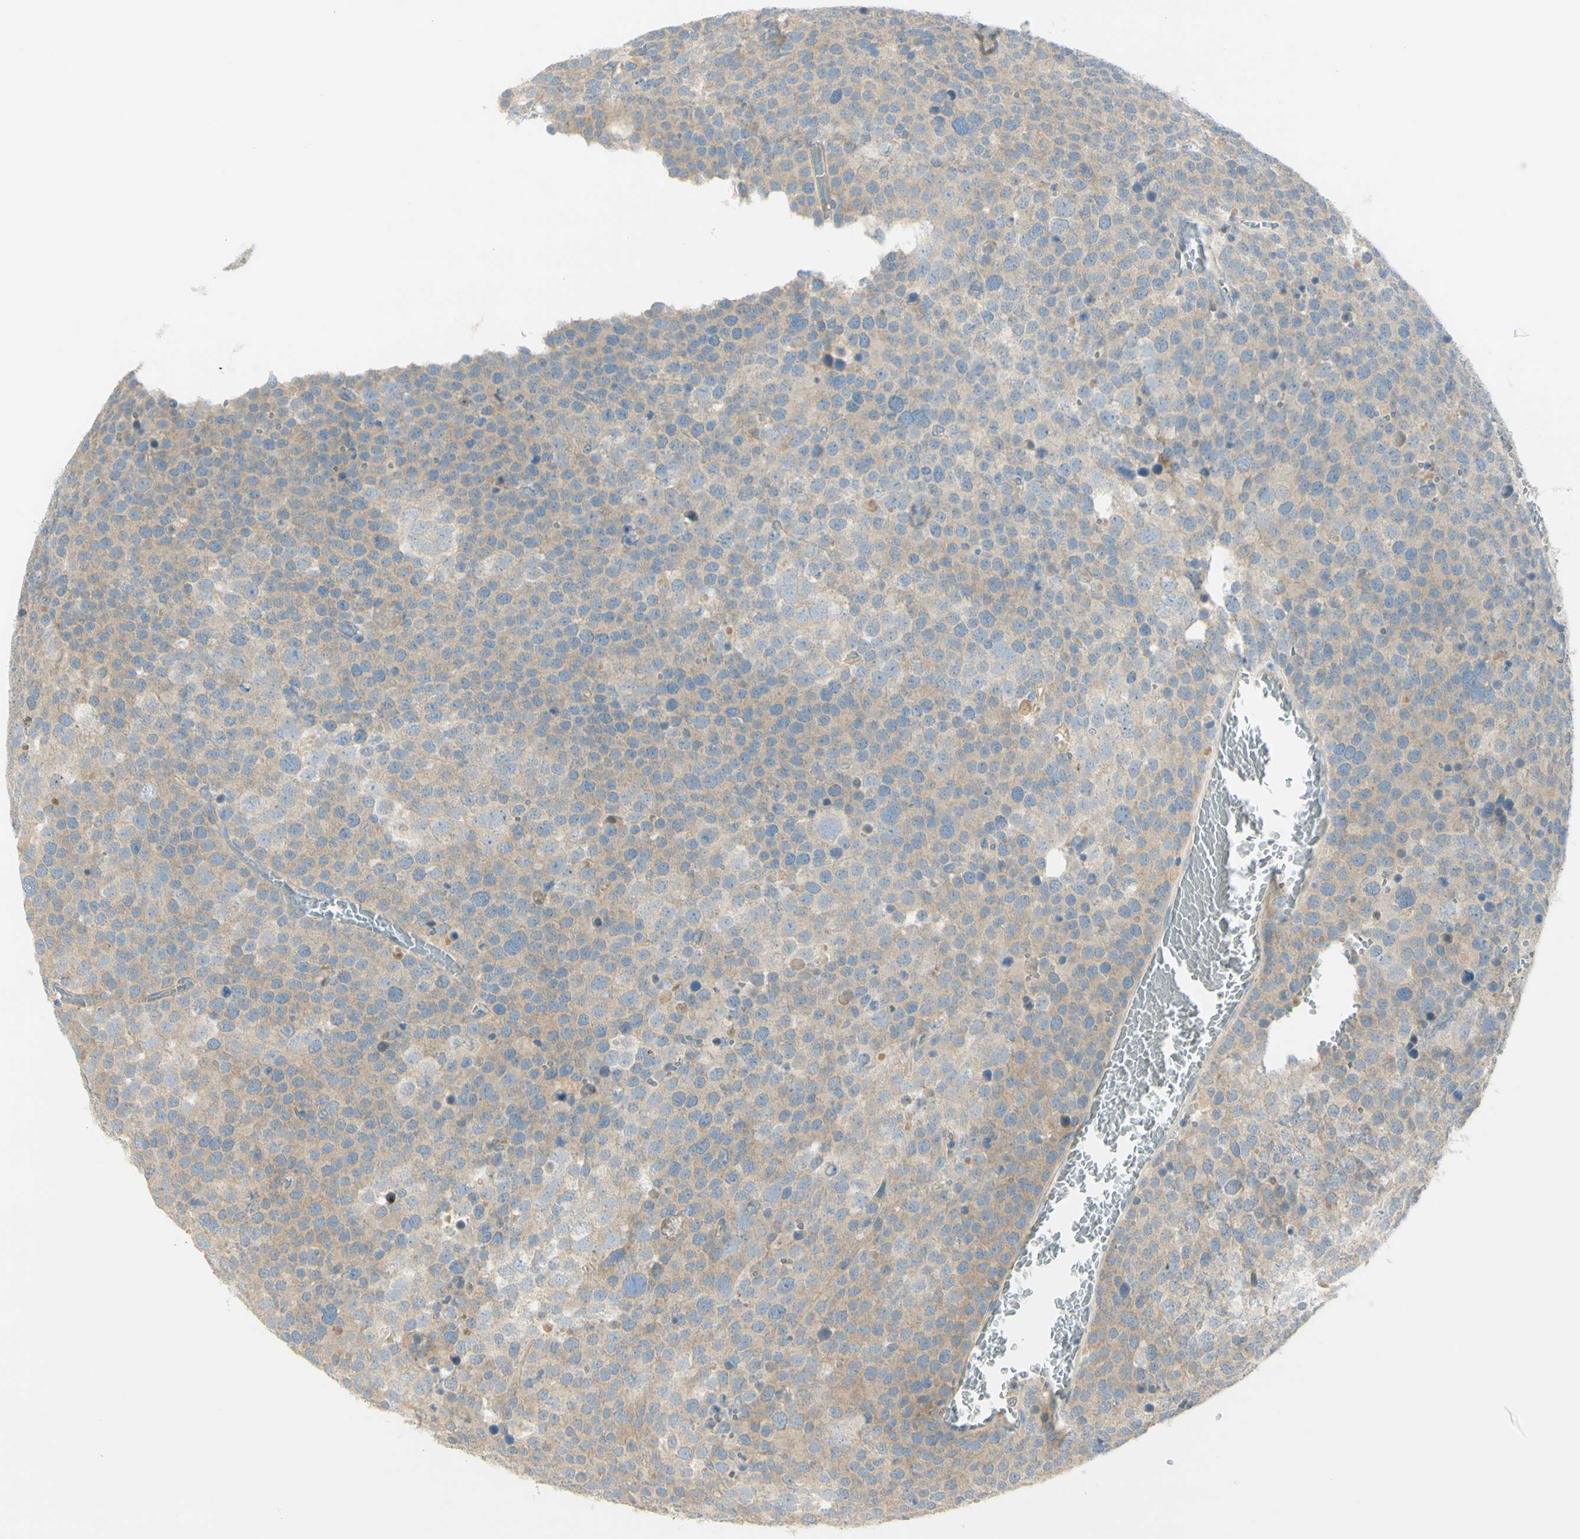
{"staining": {"intensity": "weak", "quantity": "25%-75%", "location": "cytoplasmic/membranous"}, "tissue": "testis cancer", "cell_type": "Tumor cells", "image_type": "cancer", "snomed": [{"axis": "morphology", "description": "Seminoma, NOS"}, {"axis": "topography", "description": "Testis"}], "caption": "A micrograph of human testis seminoma stained for a protein reveals weak cytoplasmic/membranous brown staining in tumor cells. Nuclei are stained in blue.", "gene": "GCNT3", "patient": {"sex": "male", "age": 71}}